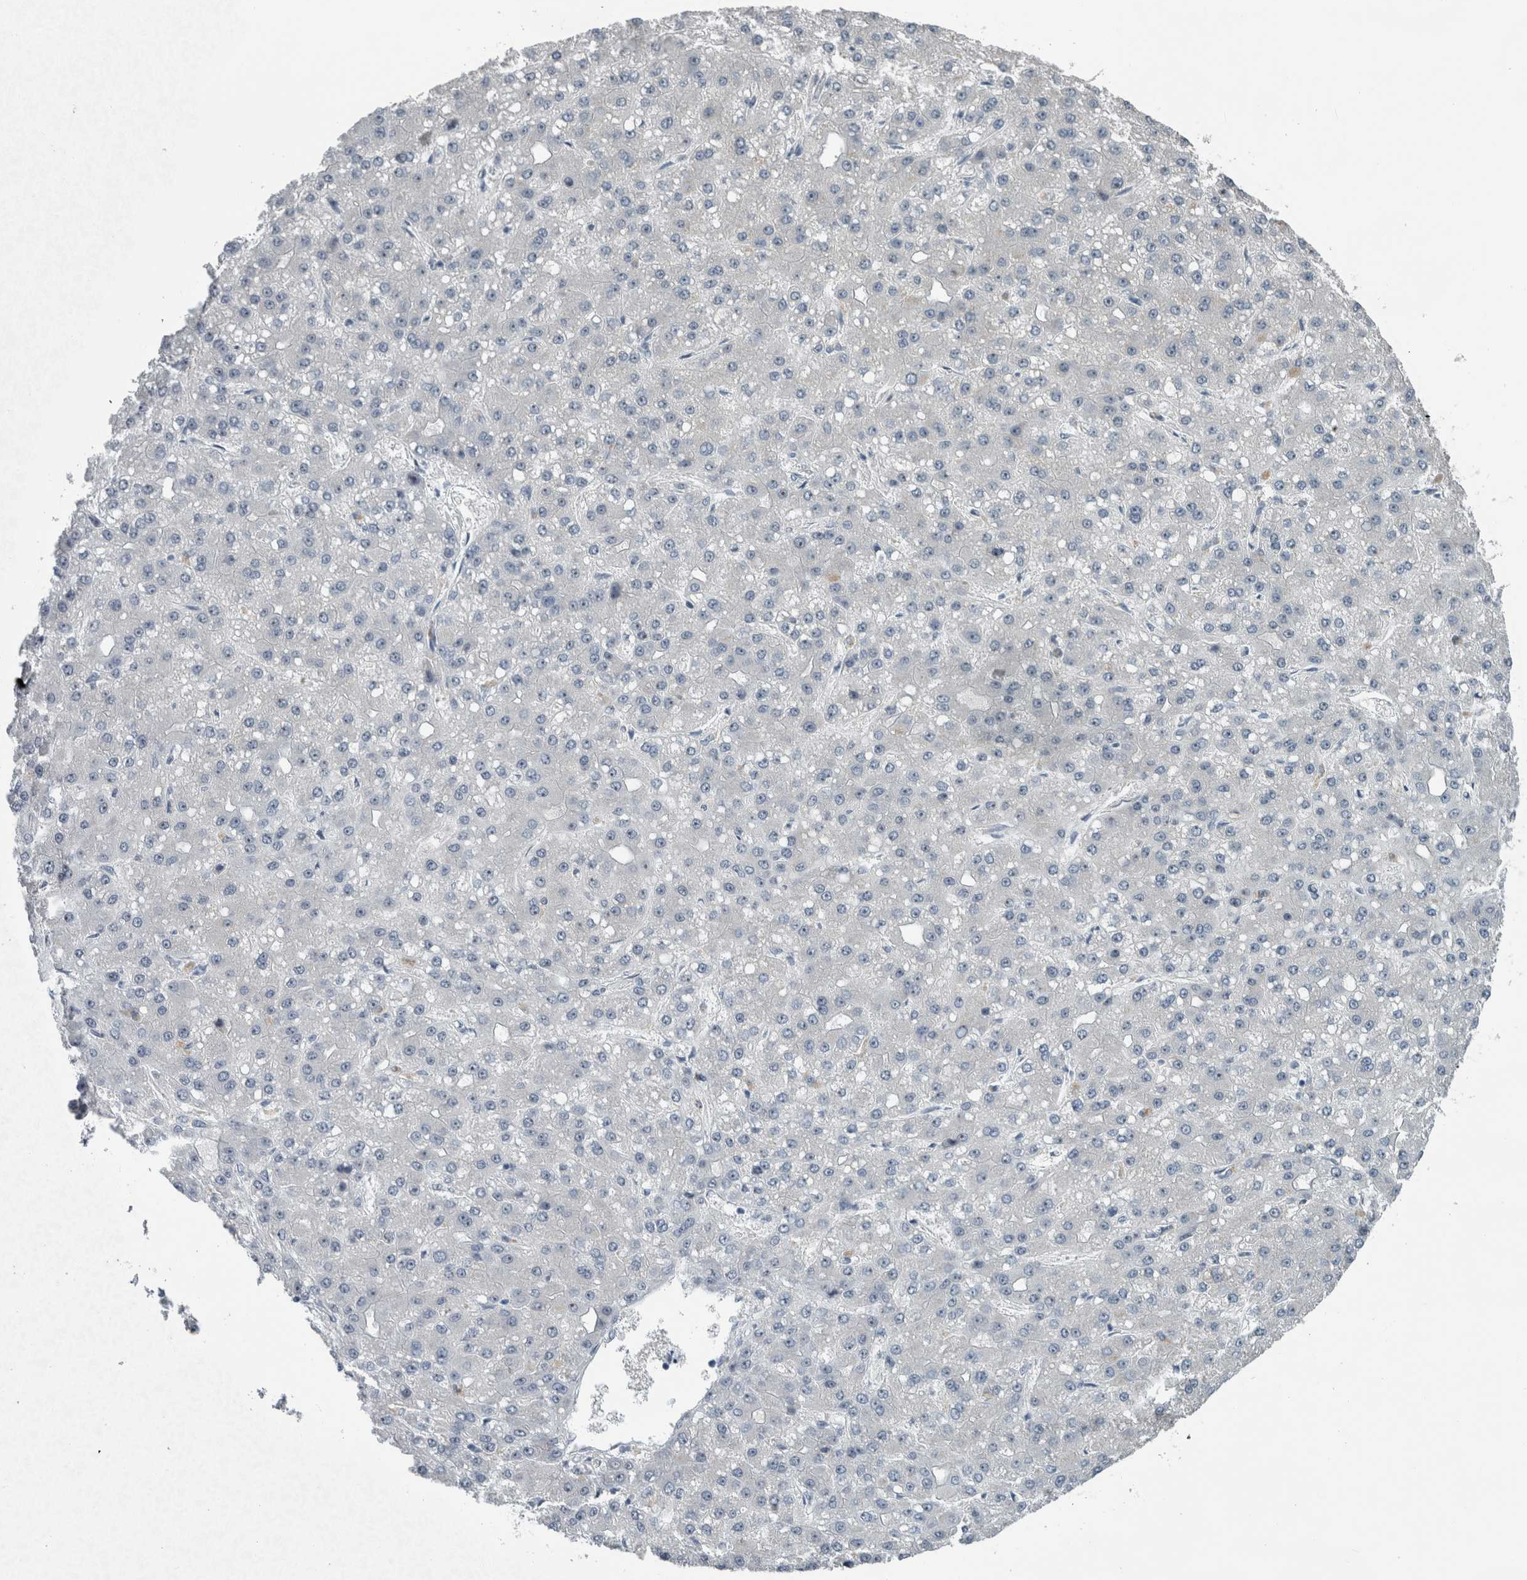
{"staining": {"intensity": "negative", "quantity": "none", "location": "none"}, "tissue": "liver cancer", "cell_type": "Tumor cells", "image_type": "cancer", "snomed": [{"axis": "morphology", "description": "Carcinoma, Hepatocellular, NOS"}, {"axis": "topography", "description": "Liver"}], "caption": "A high-resolution micrograph shows IHC staining of liver cancer (hepatocellular carcinoma), which reveals no significant positivity in tumor cells.", "gene": "UTP6", "patient": {"sex": "male", "age": 67}}